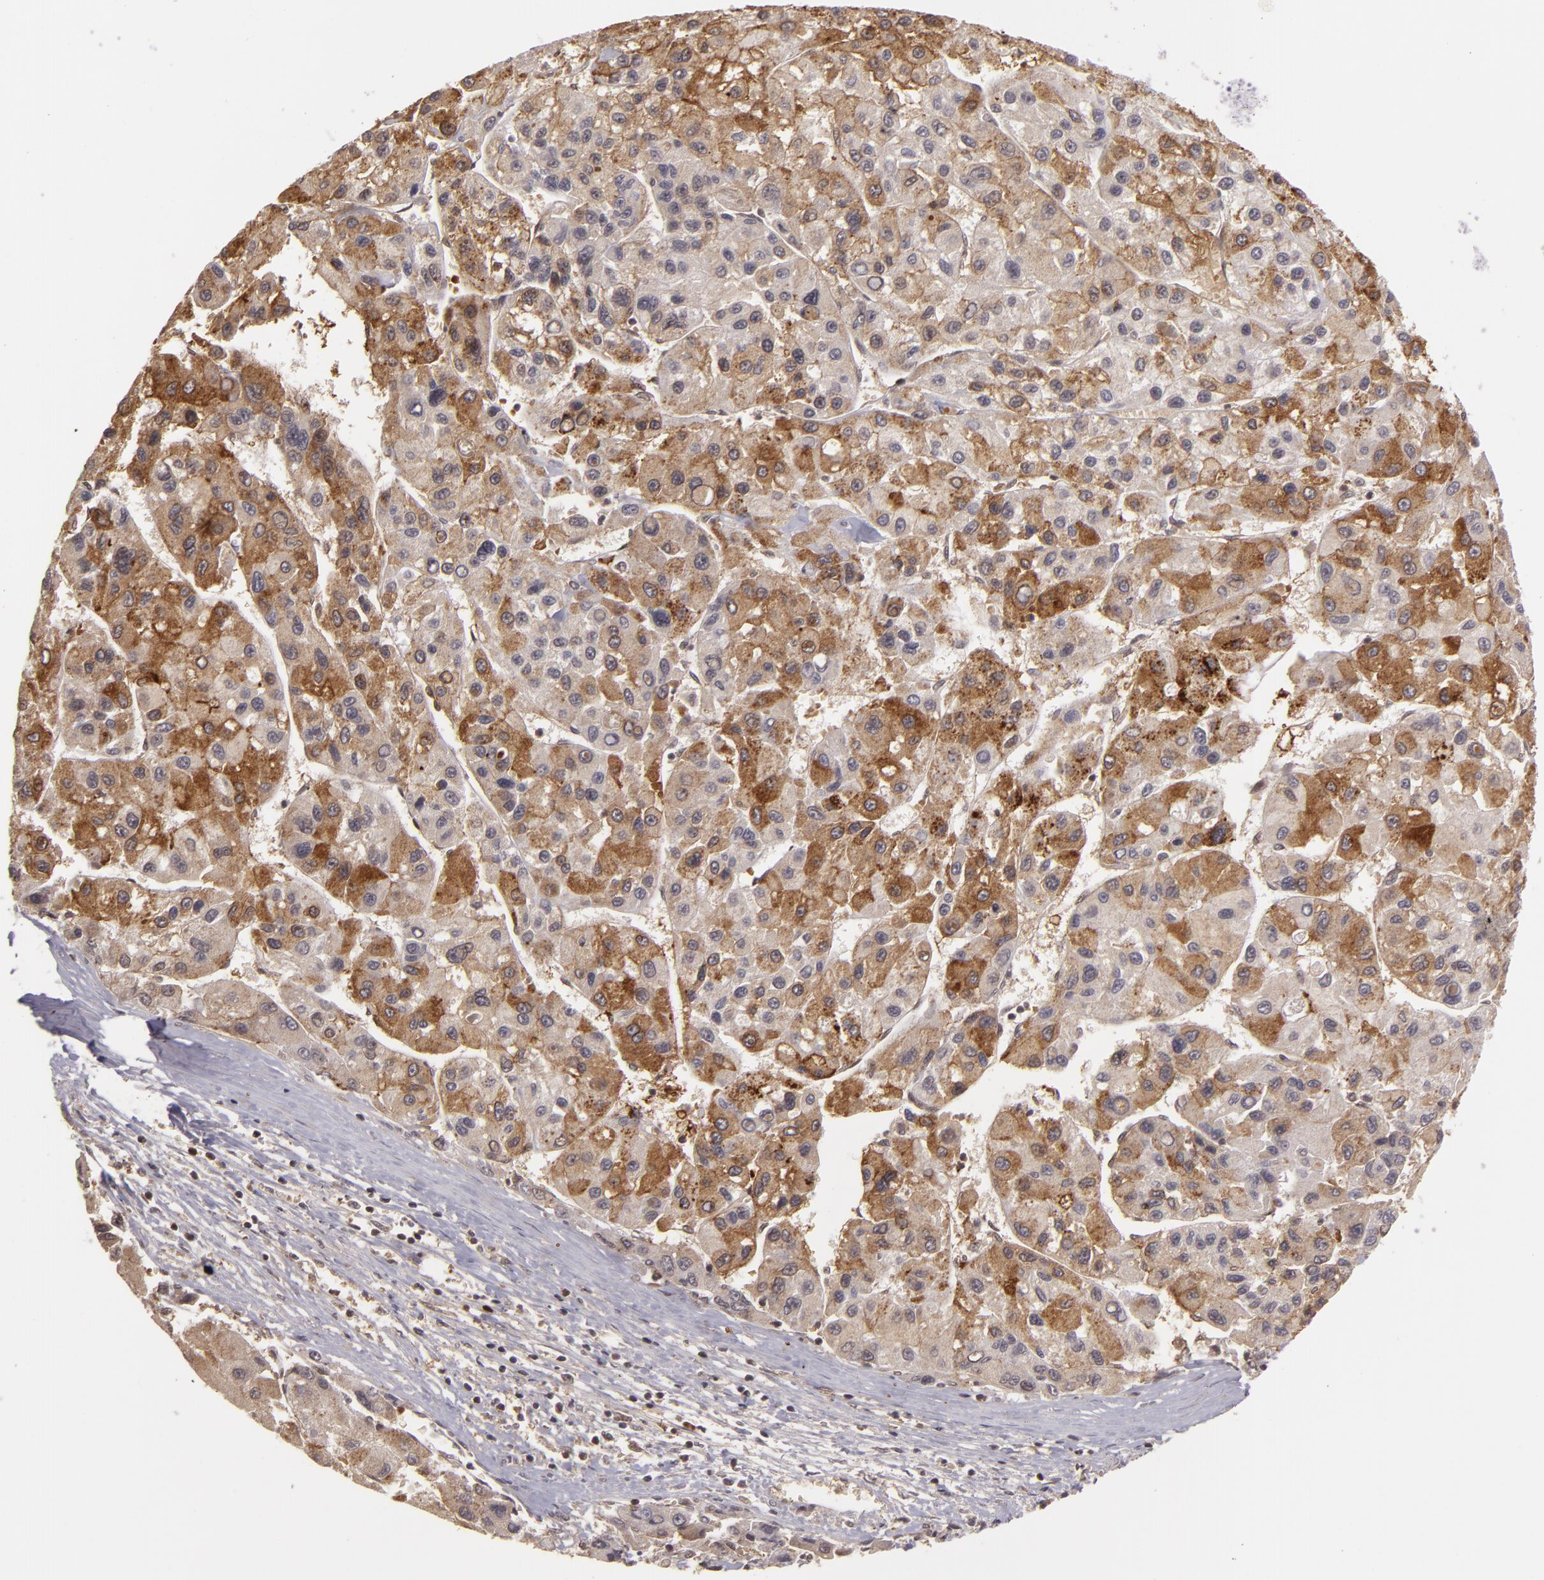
{"staining": {"intensity": "strong", "quantity": "25%-75%", "location": "cytoplasmic/membranous"}, "tissue": "liver cancer", "cell_type": "Tumor cells", "image_type": "cancer", "snomed": [{"axis": "morphology", "description": "Carcinoma, Hepatocellular, NOS"}, {"axis": "topography", "description": "Liver"}], "caption": "Protein staining by immunohistochemistry shows strong cytoplasmic/membranous expression in about 25%-75% of tumor cells in liver hepatocellular carcinoma.", "gene": "ZBTB33", "patient": {"sex": "male", "age": 64}}